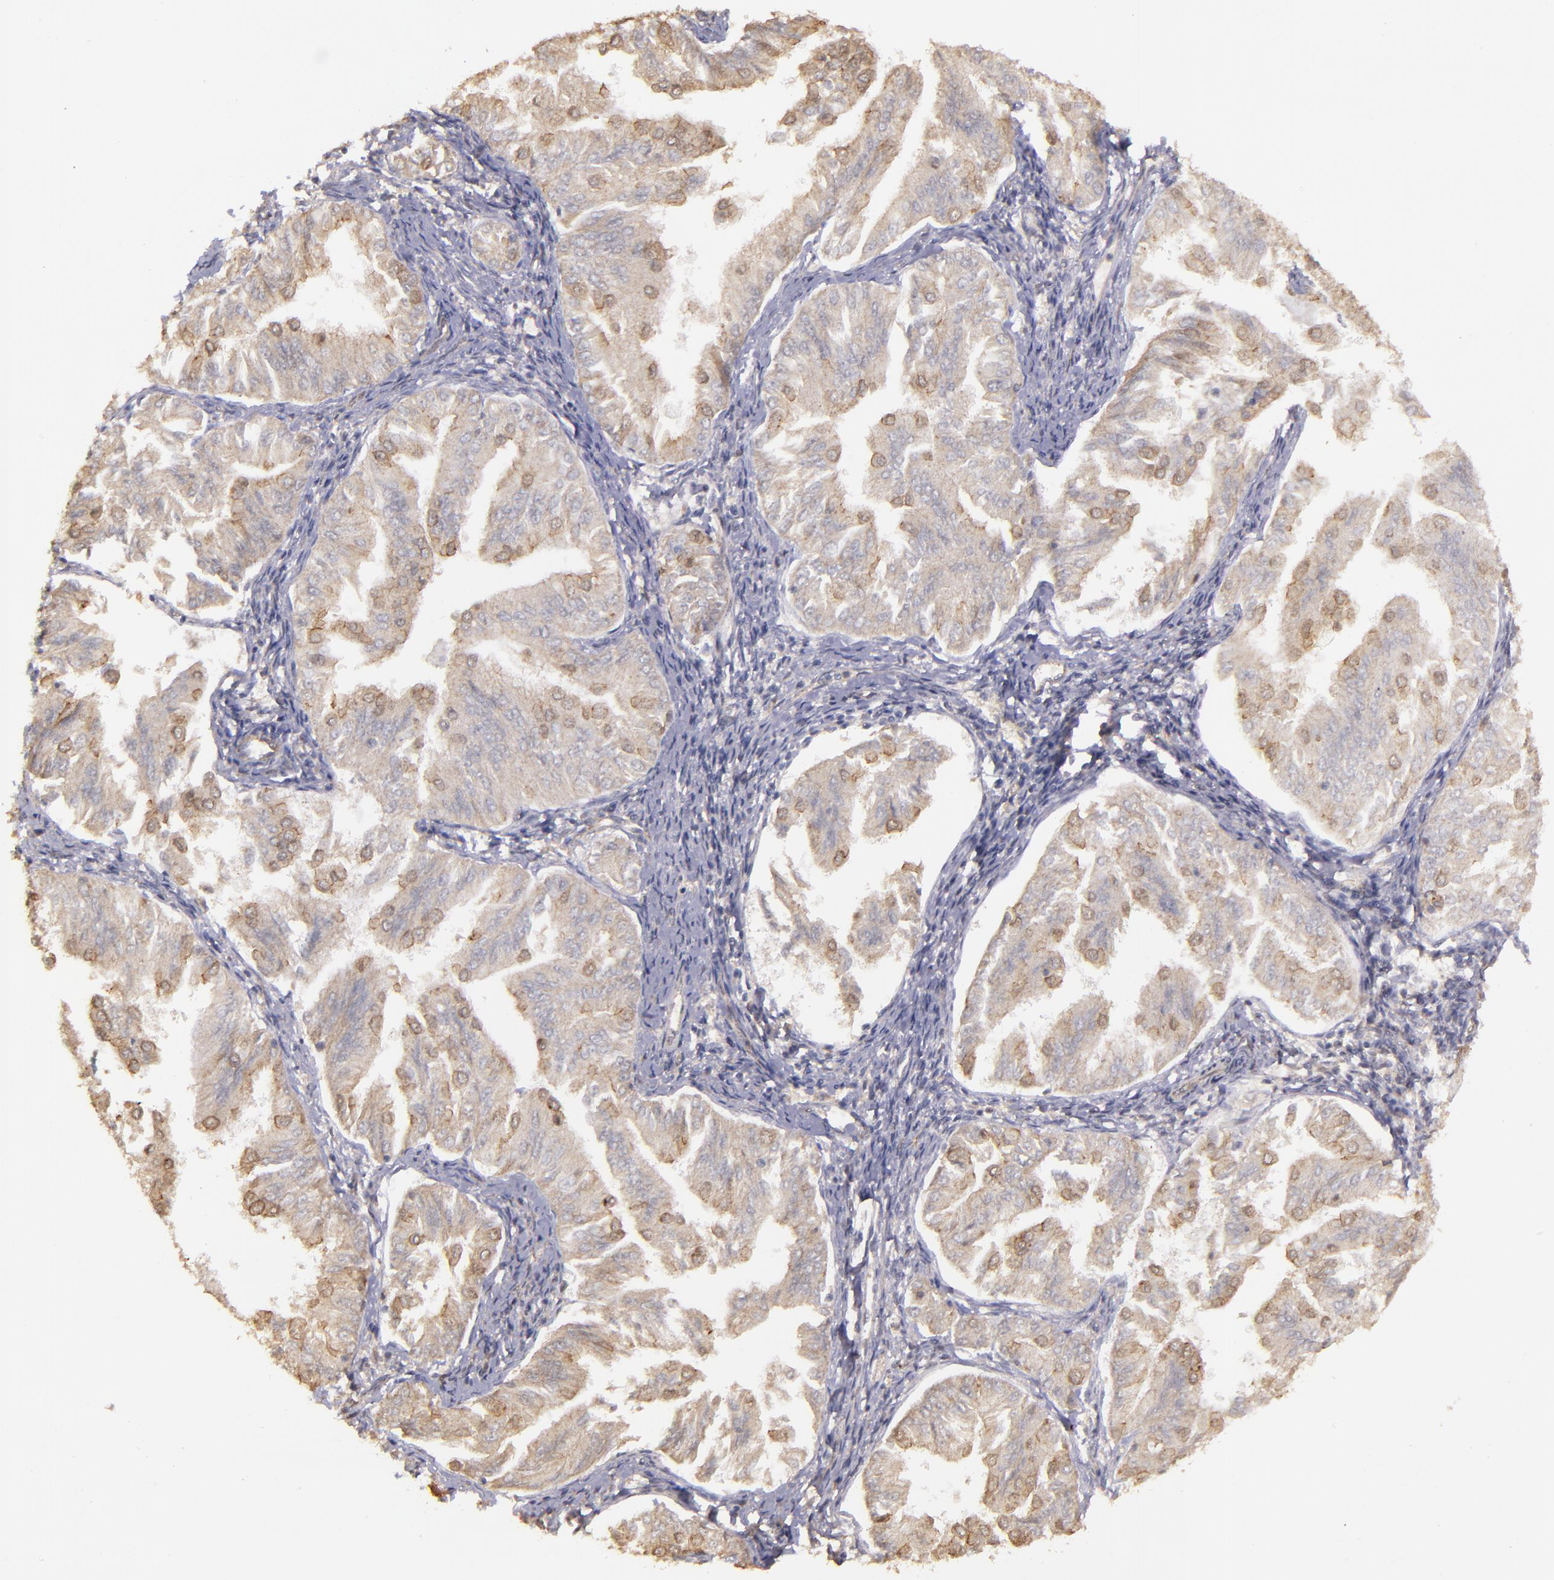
{"staining": {"intensity": "moderate", "quantity": ">75%", "location": "cytoplasmic/membranous"}, "tissue": "endometrial cancer", "cell_type": "Tumor cells", "image_type": "cancer", "snomed": [{"axis": "morphology", "description": "Adenocarcinoma, NOS"}, {"axis": "topography", "description": "Endometrium"}], "caption": "Immunohistochemistry of human adenocarcinoma (endometrial) shows medium levels of moderate cytoplasmic/membranous positivity in about >75% of tumor cells. (DAB (3,3'-diaminobenzidine) IHC with brightfield microscopy, high magnification).", "gene": "SIPA1L1", "patient": {"sex": "female", "age": 53}}